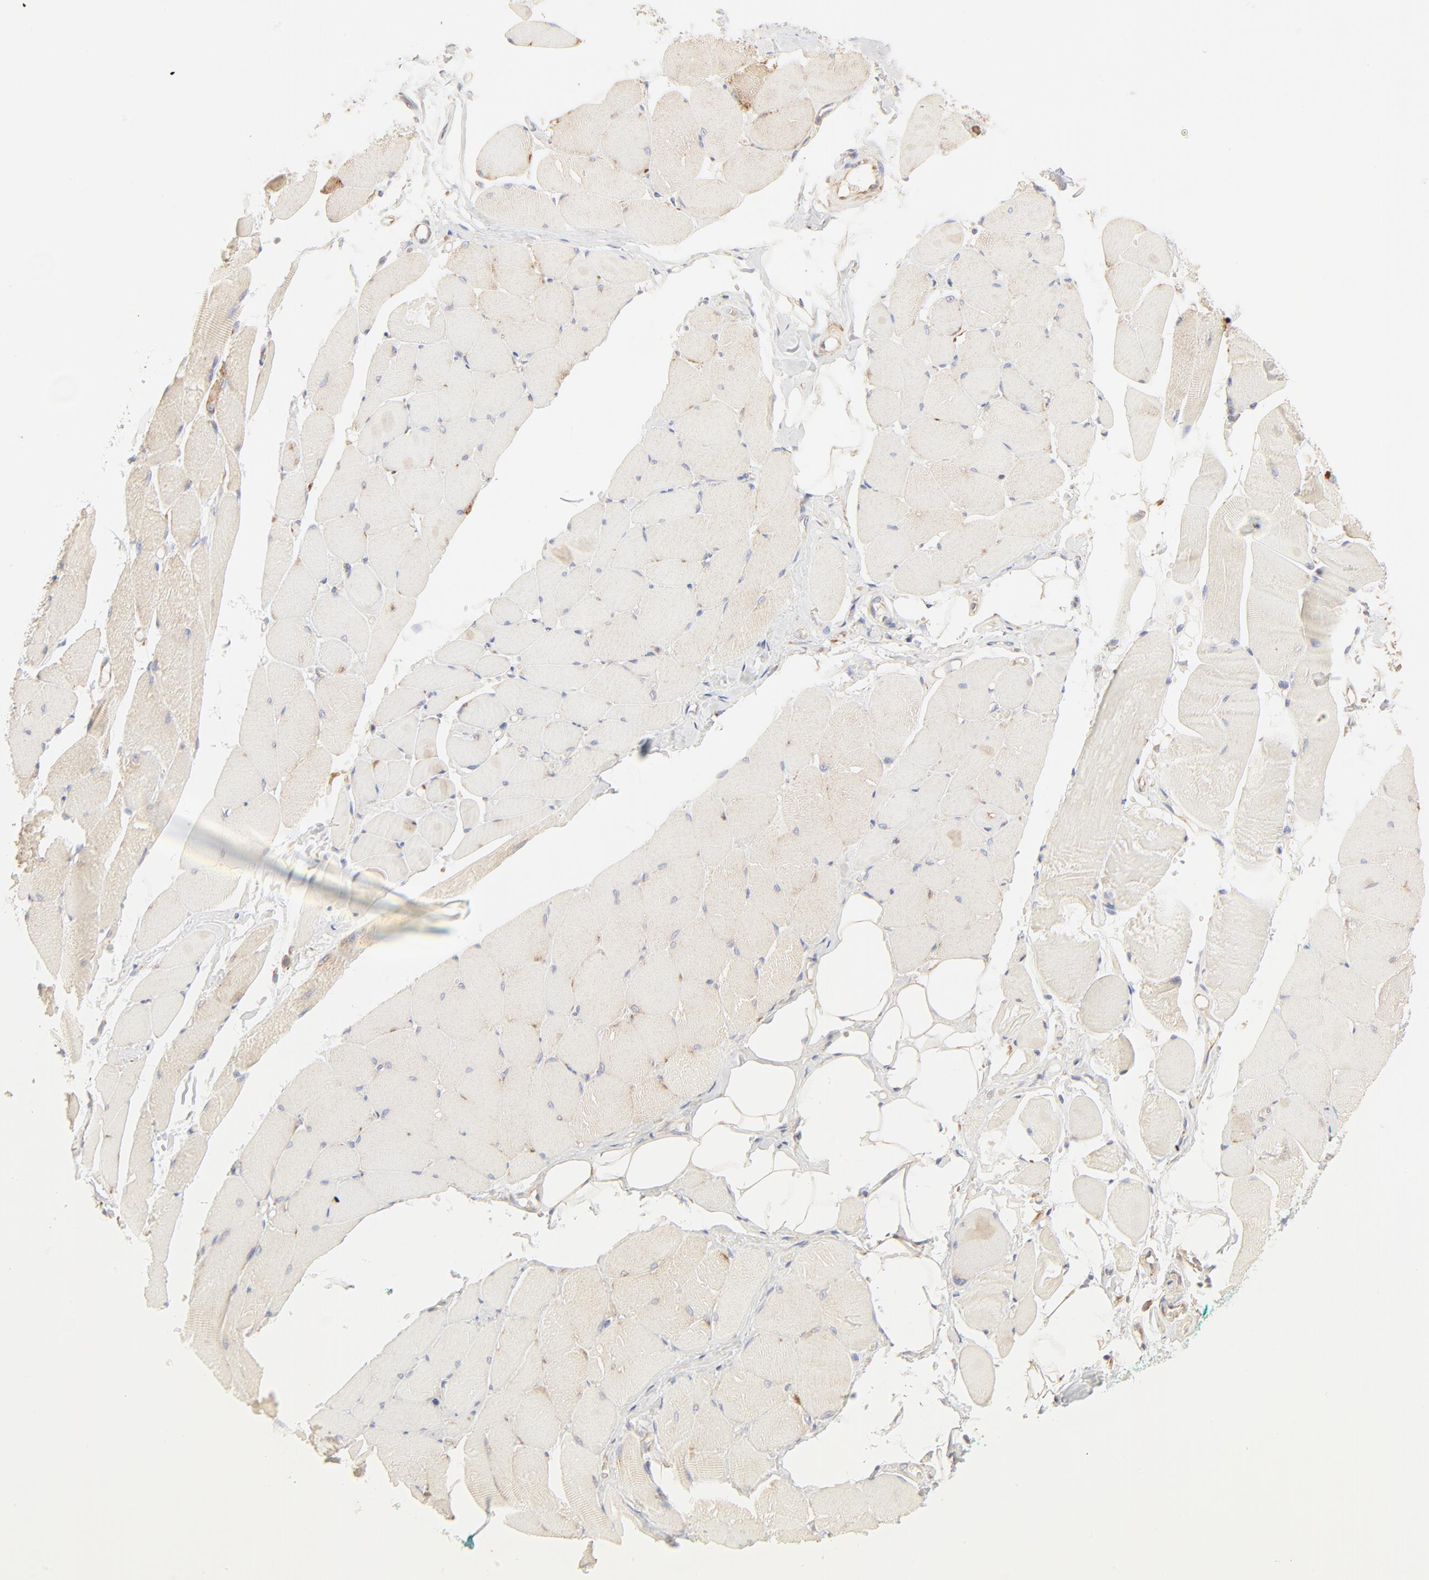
{"staining": {"intensity": "negative", "quantity": "none", "location": "none"}, "tissue": "skeletal muscle", "cell_type": "Myocytes", "image_type": "normal", "snomed": [{"axis": "morphology", "description": "Normal tissue, NOS"}, {"axis": "topography", "description": "Skeletal muscle"}, {"axis": "topography", "description": "Peripheral nerve tissue"}], "caption": "Unremarkable skeletal muscle was stained to show a protein in brown. There is no significant staining in myocytes.", "gene": "RPS20", "patient": {"sex": "female", "age": 84}}